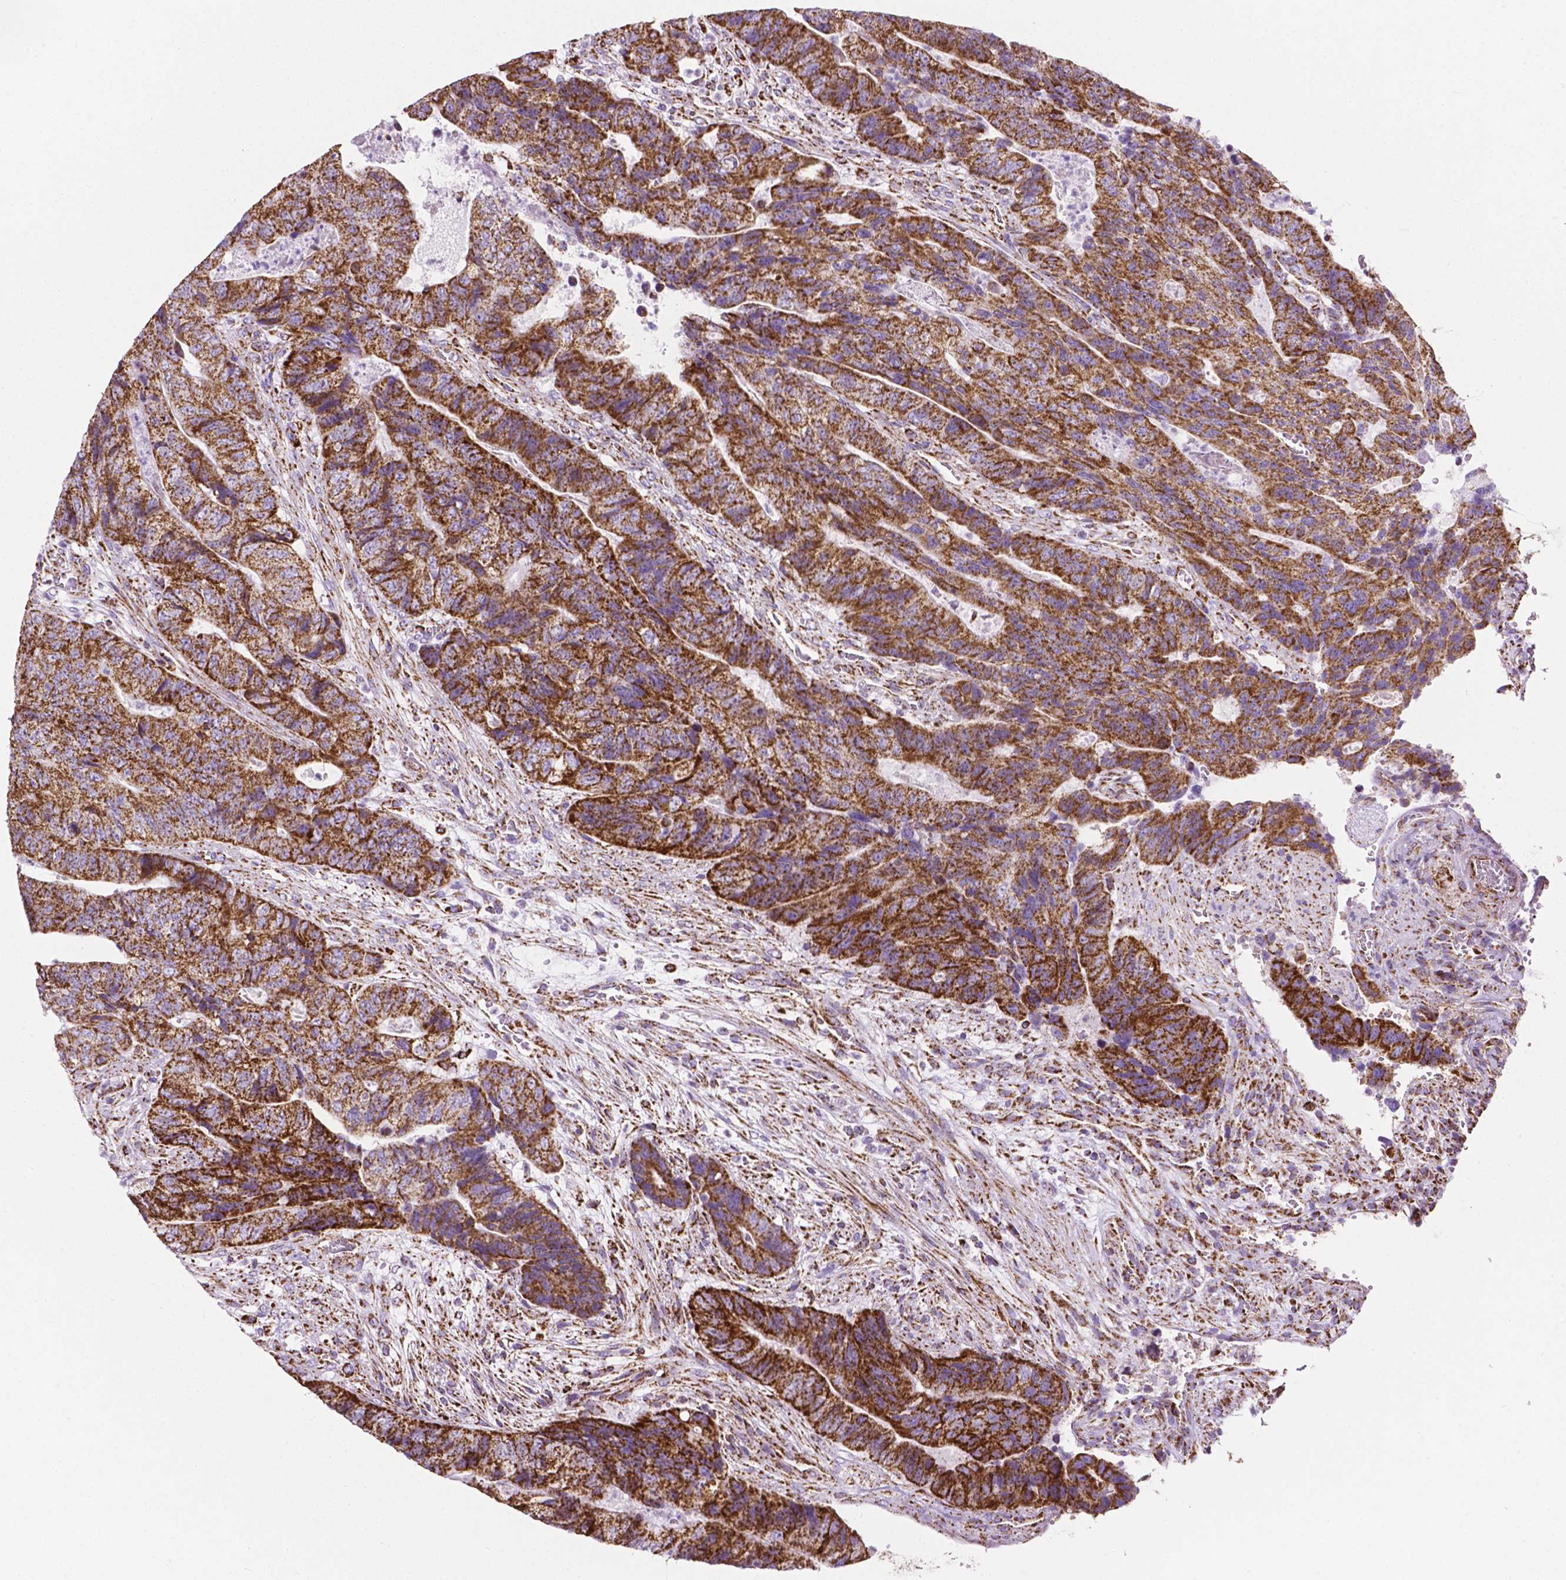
{"staining": {"intensity": "strong", "quantity": ">75%", "location": "cytoplasmic/membranous"}, "tissue": "colorectal cancer", "cell_type": "Tumor cells", "image_type": "cancer", "snomed": [{"axis": "morphology", "description": "Normal tissue, NOS"}, {"axis": "morphology", "description": "Adenocarcinoma, NOS"}, {"axis": "topography", "description": "Colon"}], "caption": "An immunohistochemistry histopathology image of tumor tissue is shown. Protein staining in brown highlights strong cytoplasmic/membranous positivity in colorectal cancer (adenocarcinoma) within tumor cells.", "gene": "RMDN3", "patient": {"sex": "female", "age": 48}}